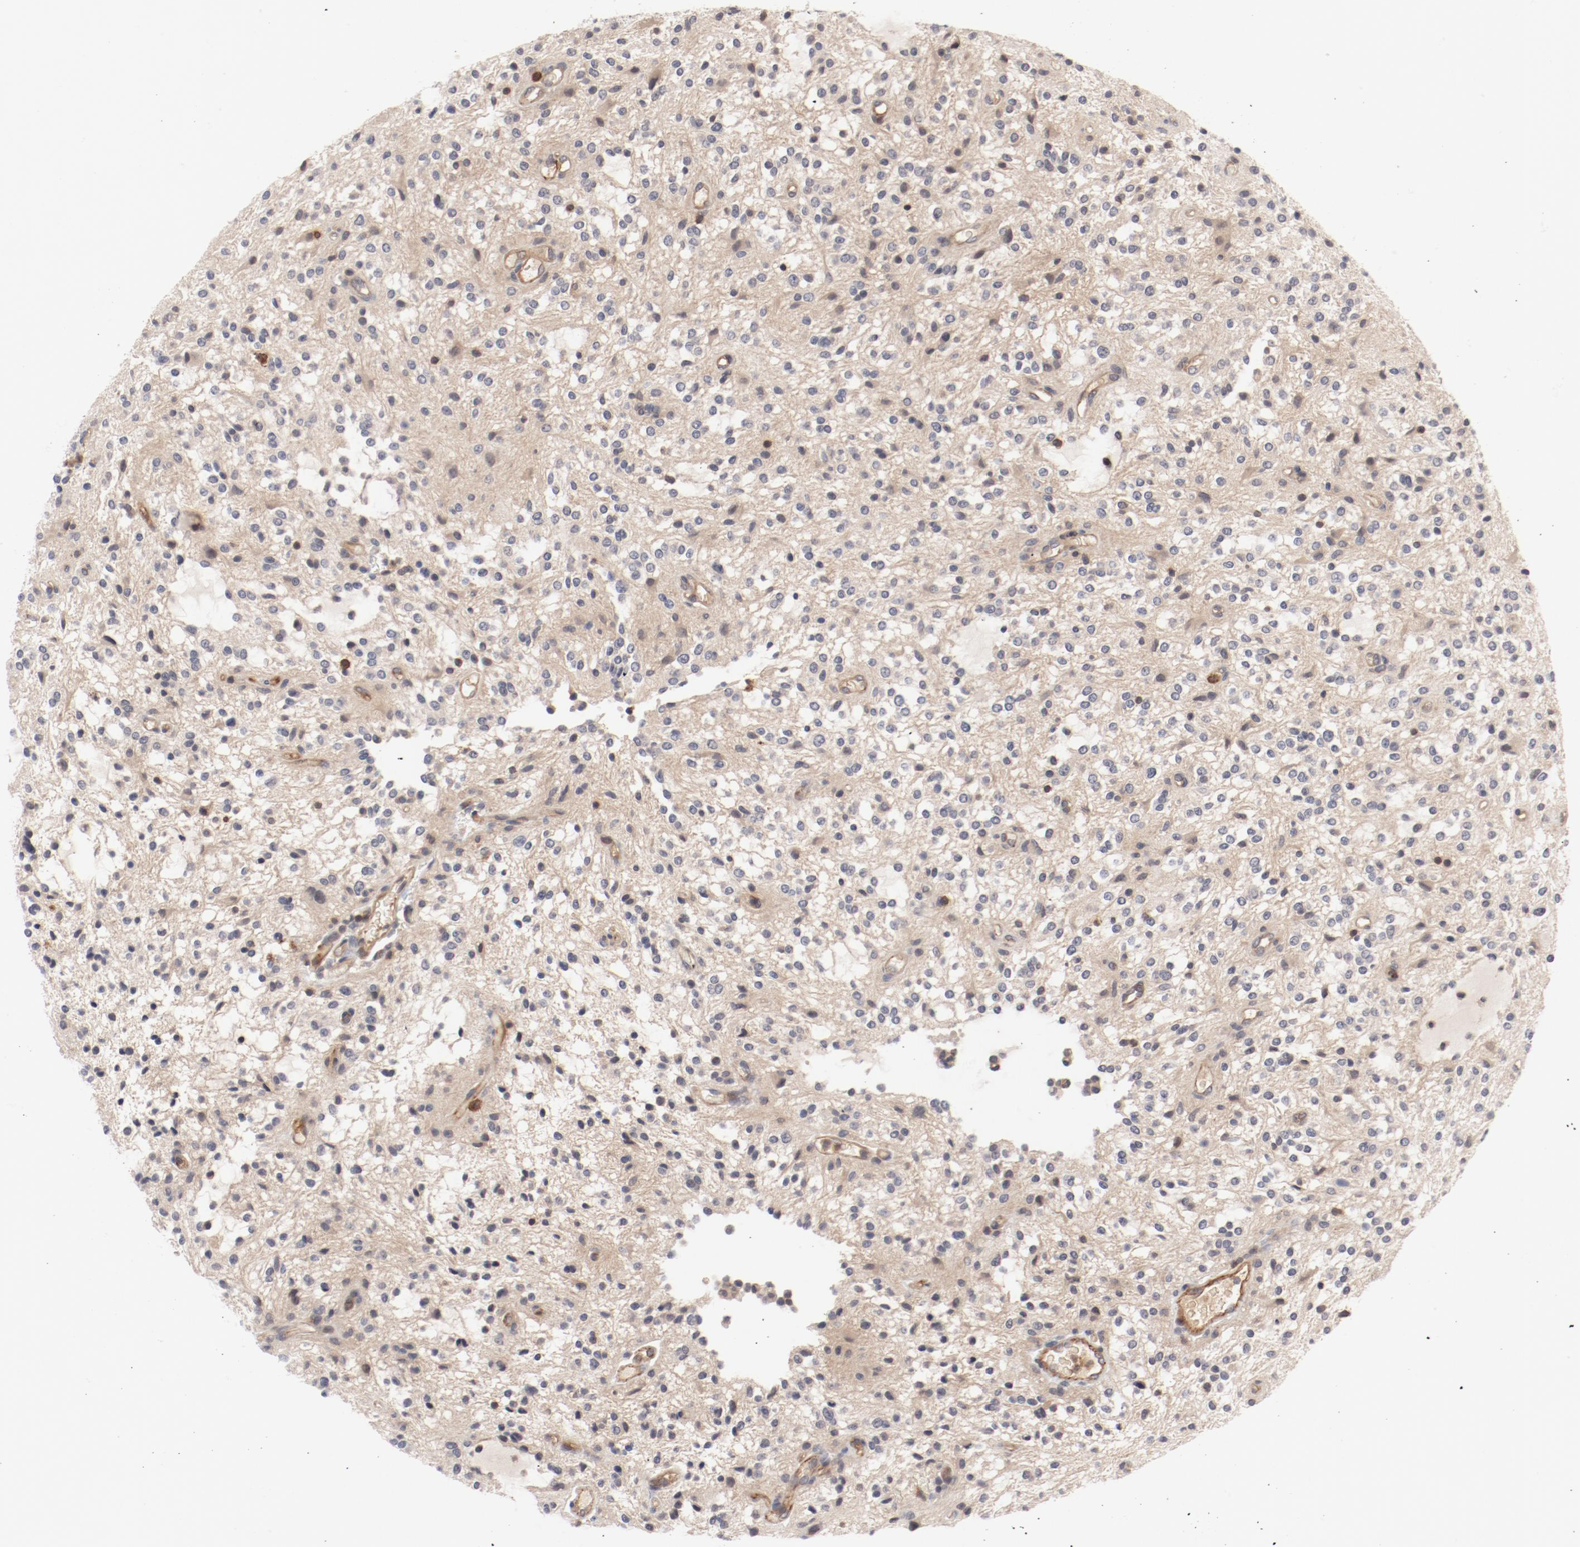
{"staining": {"intensity": "moderate", "quantity": "25%-75%", "location": "cytoplasmic/membranous"}, "tissue": "glioma", "cell_type": "Tumor cells", "image_type": "cancer", "snomed": [{"axis": "morphology", "description": "Glioma, malignant, NOS"}, {"axis": "topography", "description": "Cerebellum"}], "caption": "Tumor cells show medium levels of moderate cytoplasmic/membranous positivity in approximately 25%-75% of cells in human glioma (malignant). Immunohistochemistry stains the protein in brown and the nuclei are stained blue.", "gene": "ZNF267", "patient": {"sex": "female", "age": 10}}